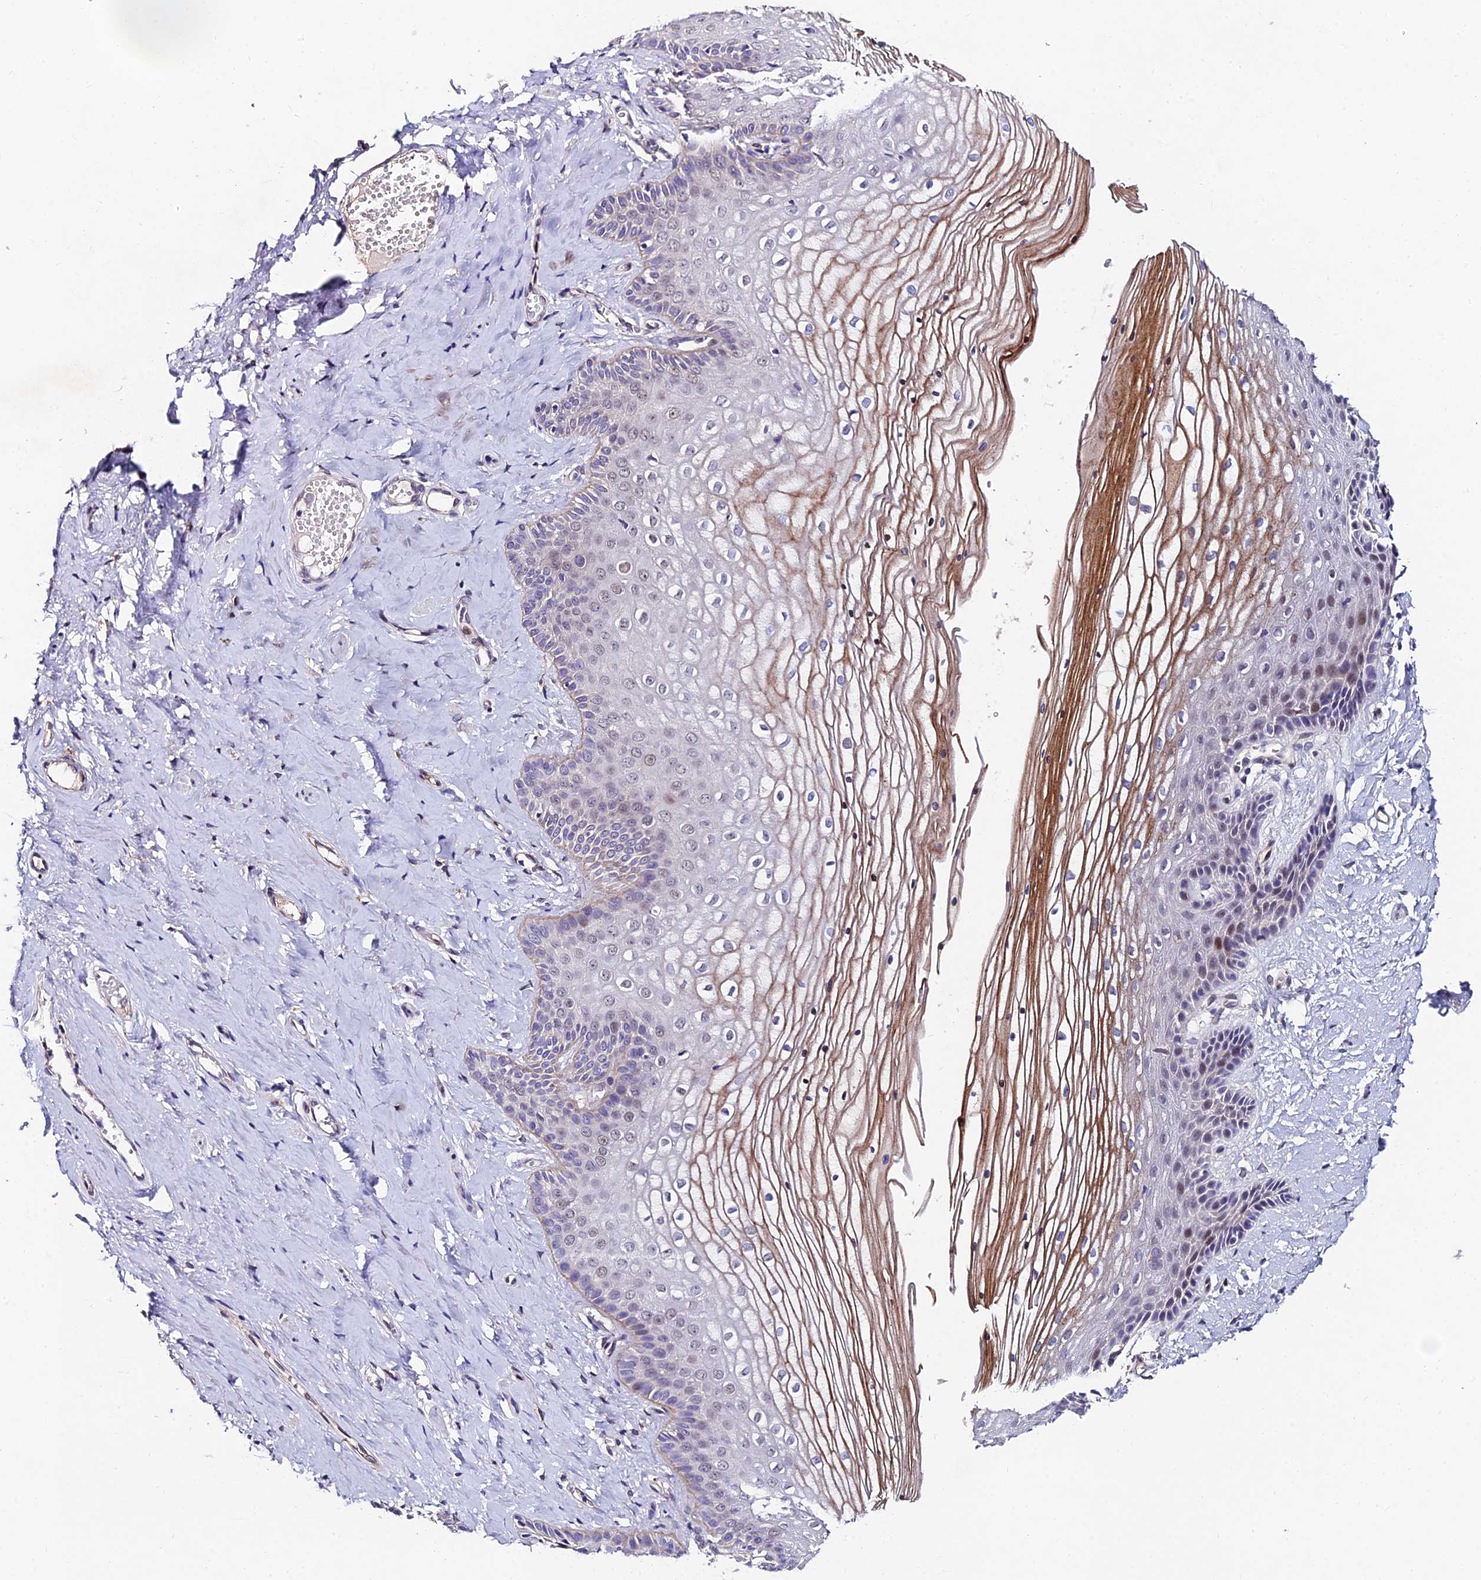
{"staining": {"intensity": "moderate", "quantity": "25%-75%", "location": "cytoplasmic/membranous,nuclear"}, "tissue": "vagina", "cell_type": "Squamous epithelial cells", "image_type": "normal", "snomed": [{"axis": "morphology", "description": "Normal tissue, NOS"}, {"axis": "topography", "description": "Vagina"}, {"axis": "topography", "description": "Cervix"}], "caption": "Human vagina stained with a protein marker demonstrates moderate staining in squamous epithelial cells.", "gene": "TRIM24", "patient": {"sex": "female", "age": 40}}